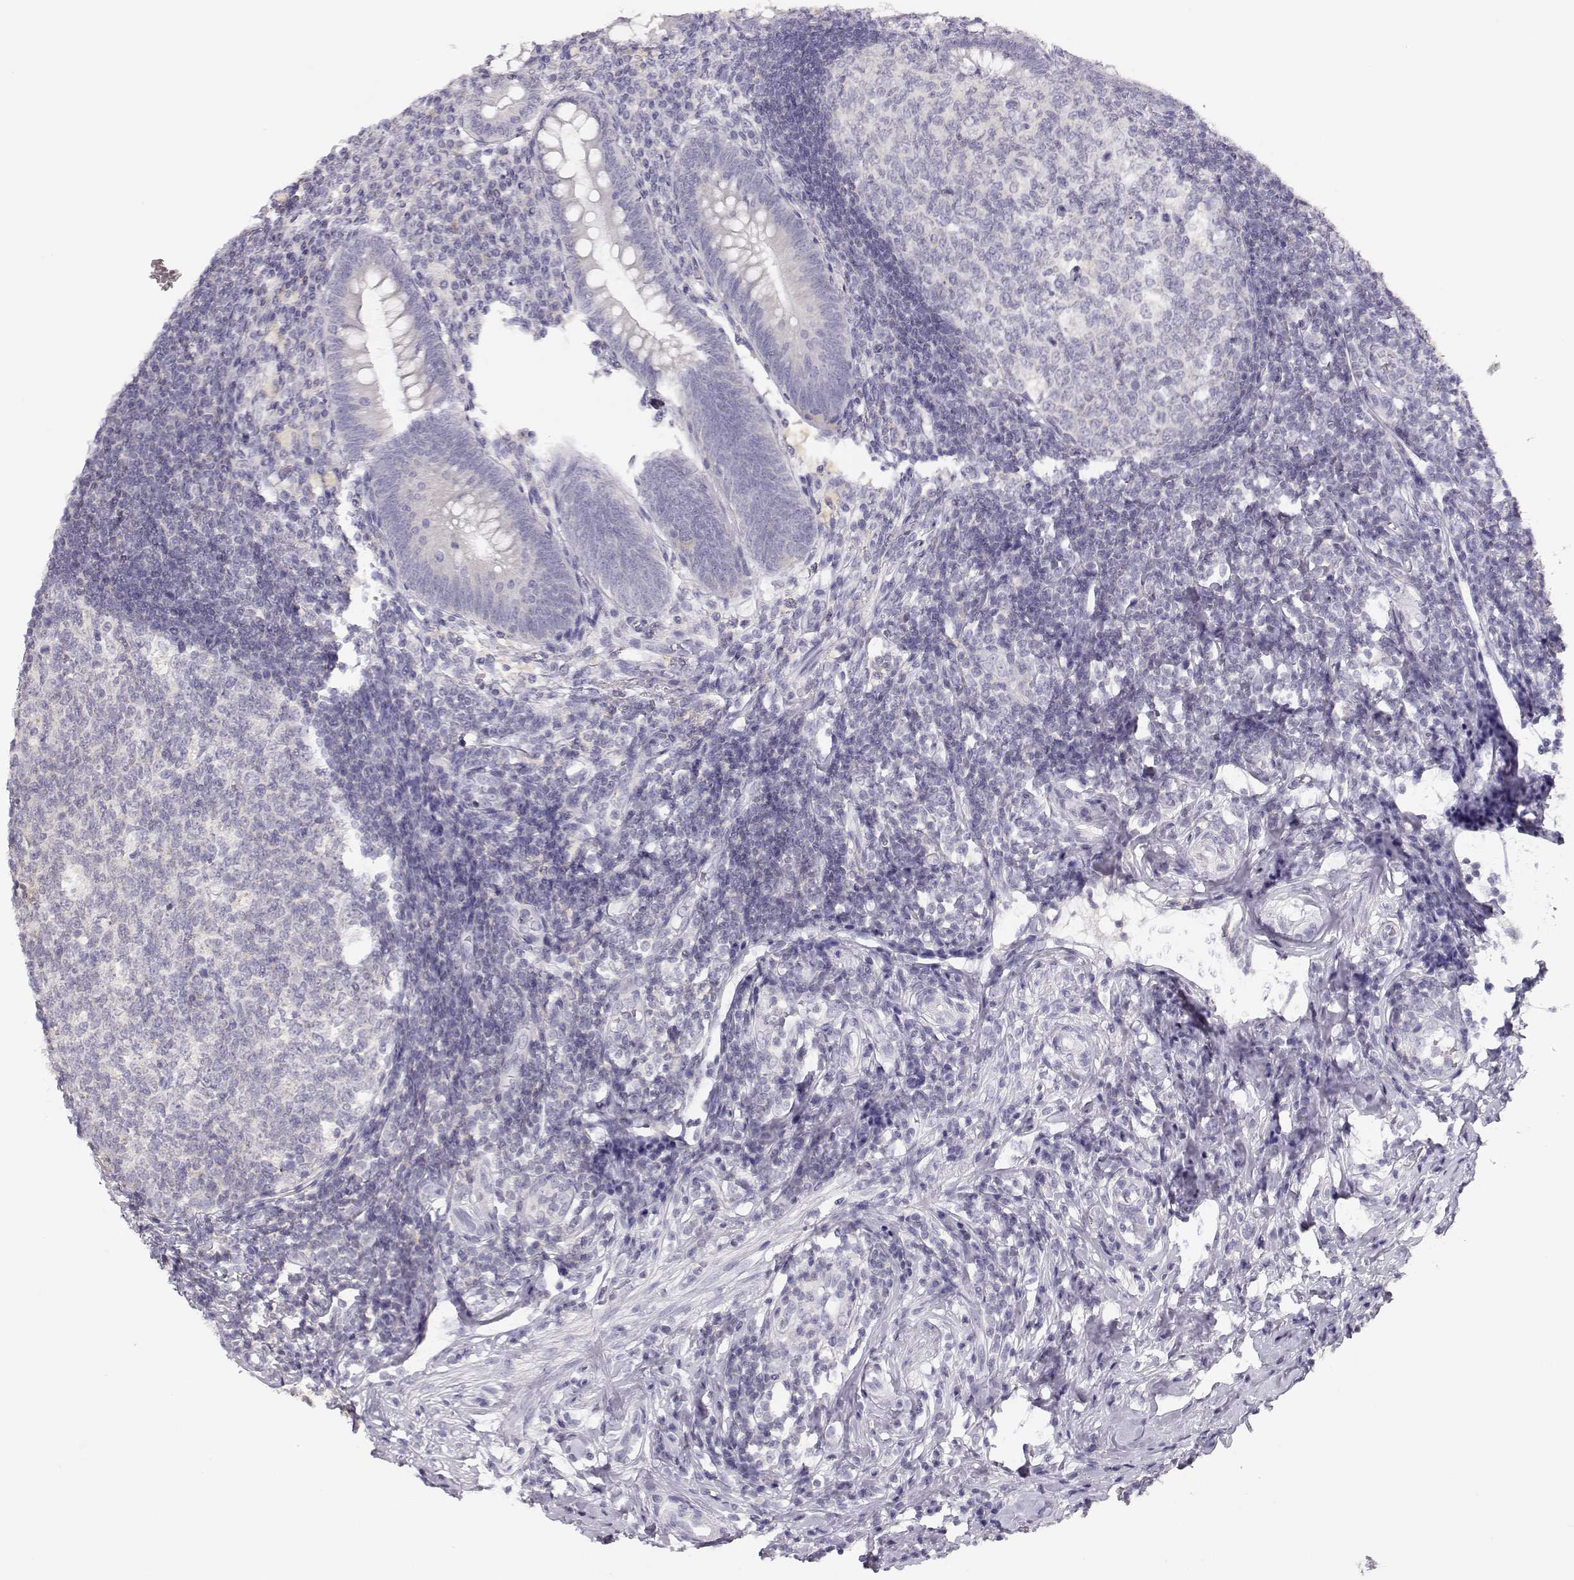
{"staining": {"intensity": "negative", "quantity": "none", "location": "none"}, "tissue": "appendix", "cell_type": "Glandular cells", "image_type": "normal", "snomed": [{"axis": "morphology", "description": "Normal tissue, NOS"}, {"axis": "morphology", "description": "Inflammation, NOS"}, {"axis": "topography", "description": "Appendix"}], "caption": "This is an immunohistochemistry micrograph of normal human appendix. There is no positivity in glandular cells.", "gene": "FAM166A", "patient": {"sex": "male", "age": 16}}